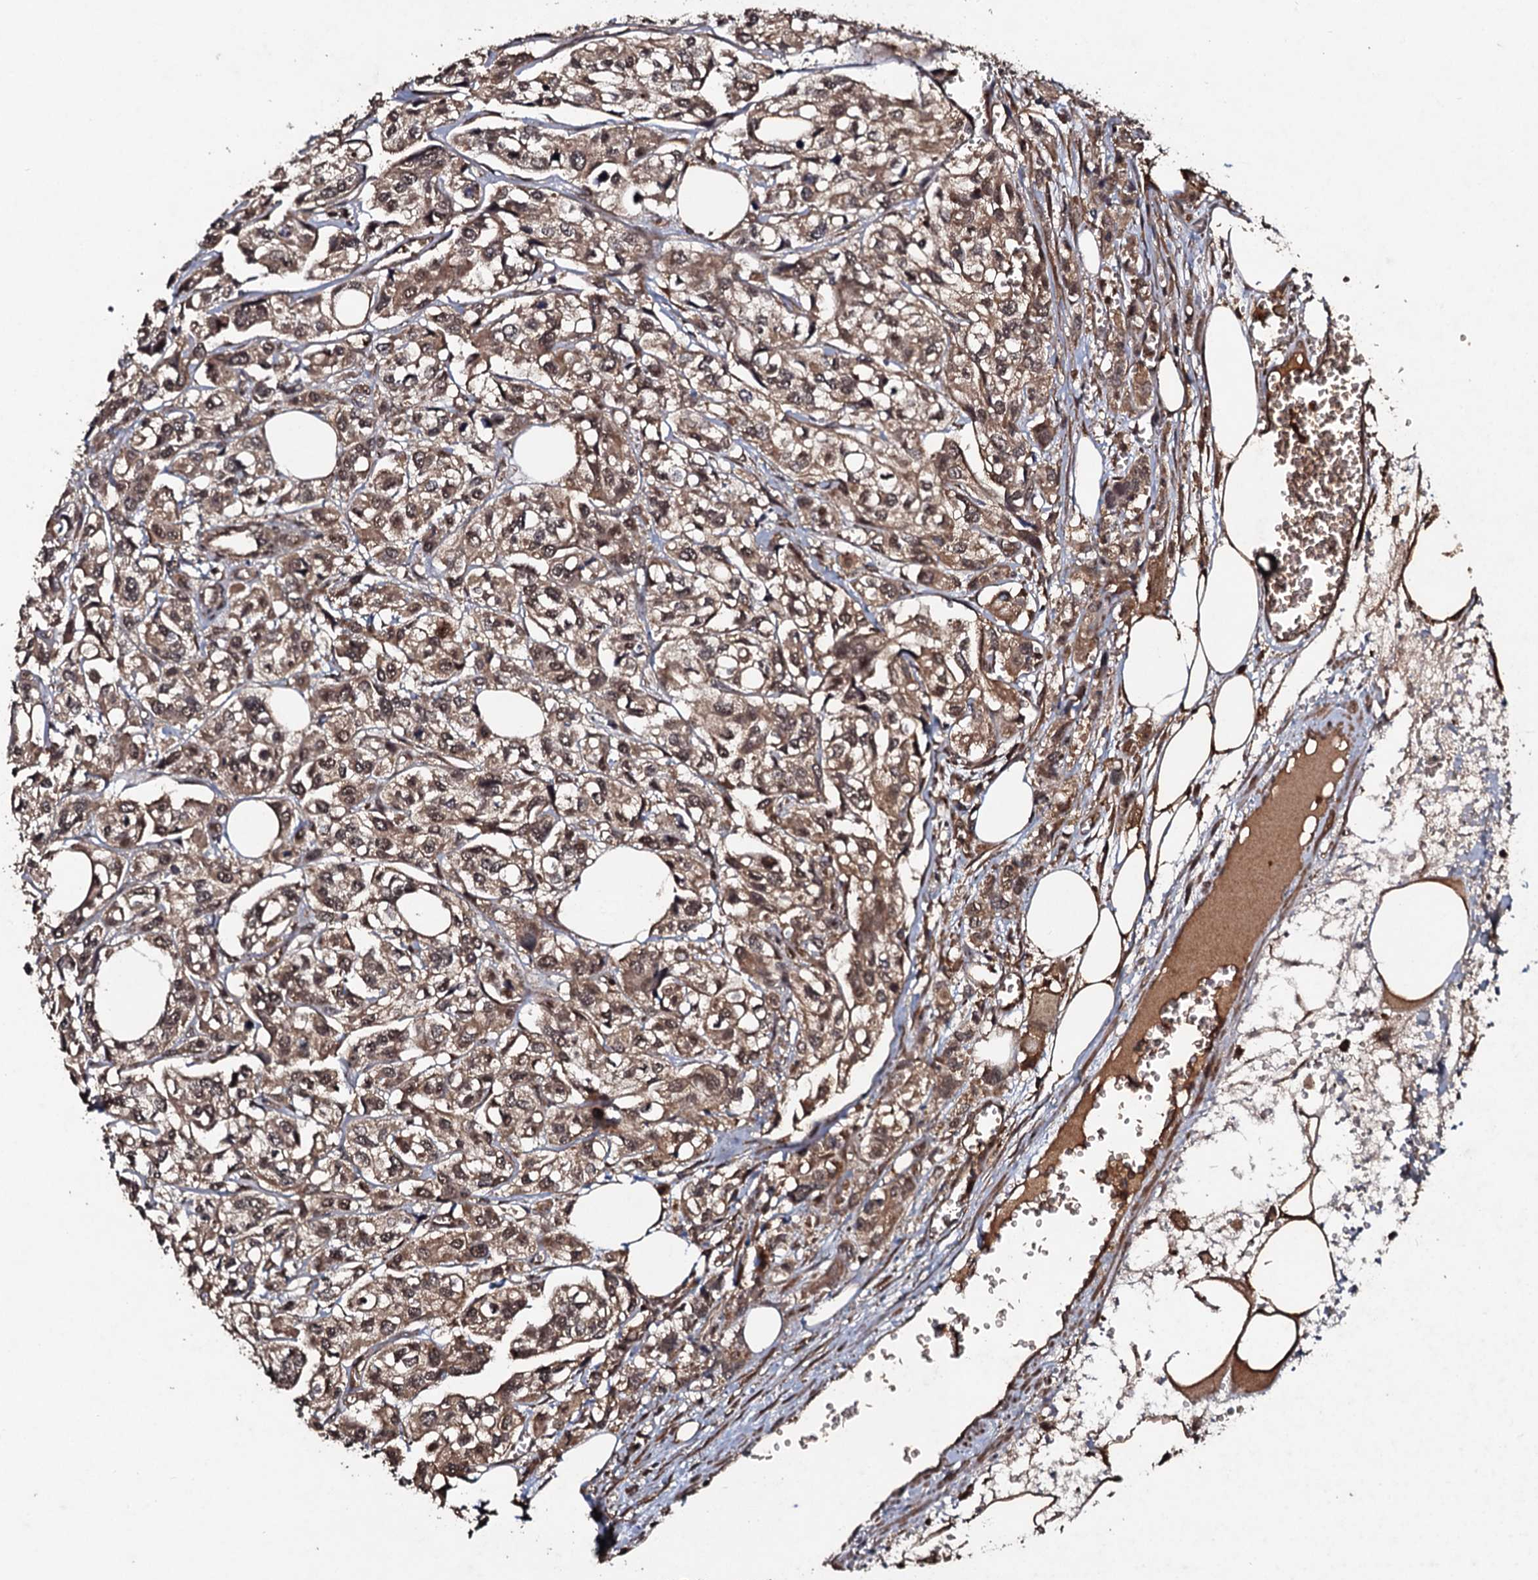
{"staining": {"intensity": "moderate", "quantity": ">75%", "location": "cytoplasmic/membranous,nuclear"}, "tissue": "urothelial cancer", "cell_type": "Tumor cells", "image_type": "cancer", "snomed": [{"axis": "morphology", "description": "Urothelial carcinoma, High grade"}, {"axis": "topography", "description": "Urinary bladder"}], "caption": "Brown immunohistochemical staining in high-grade urothelial carcinoma displays moderate cytoplasmic/membranous and nuclear staining in approximately >75% of tumor cells.", "gene": "ADGRG3", "patient": {"sex": "male", "age": 67}}